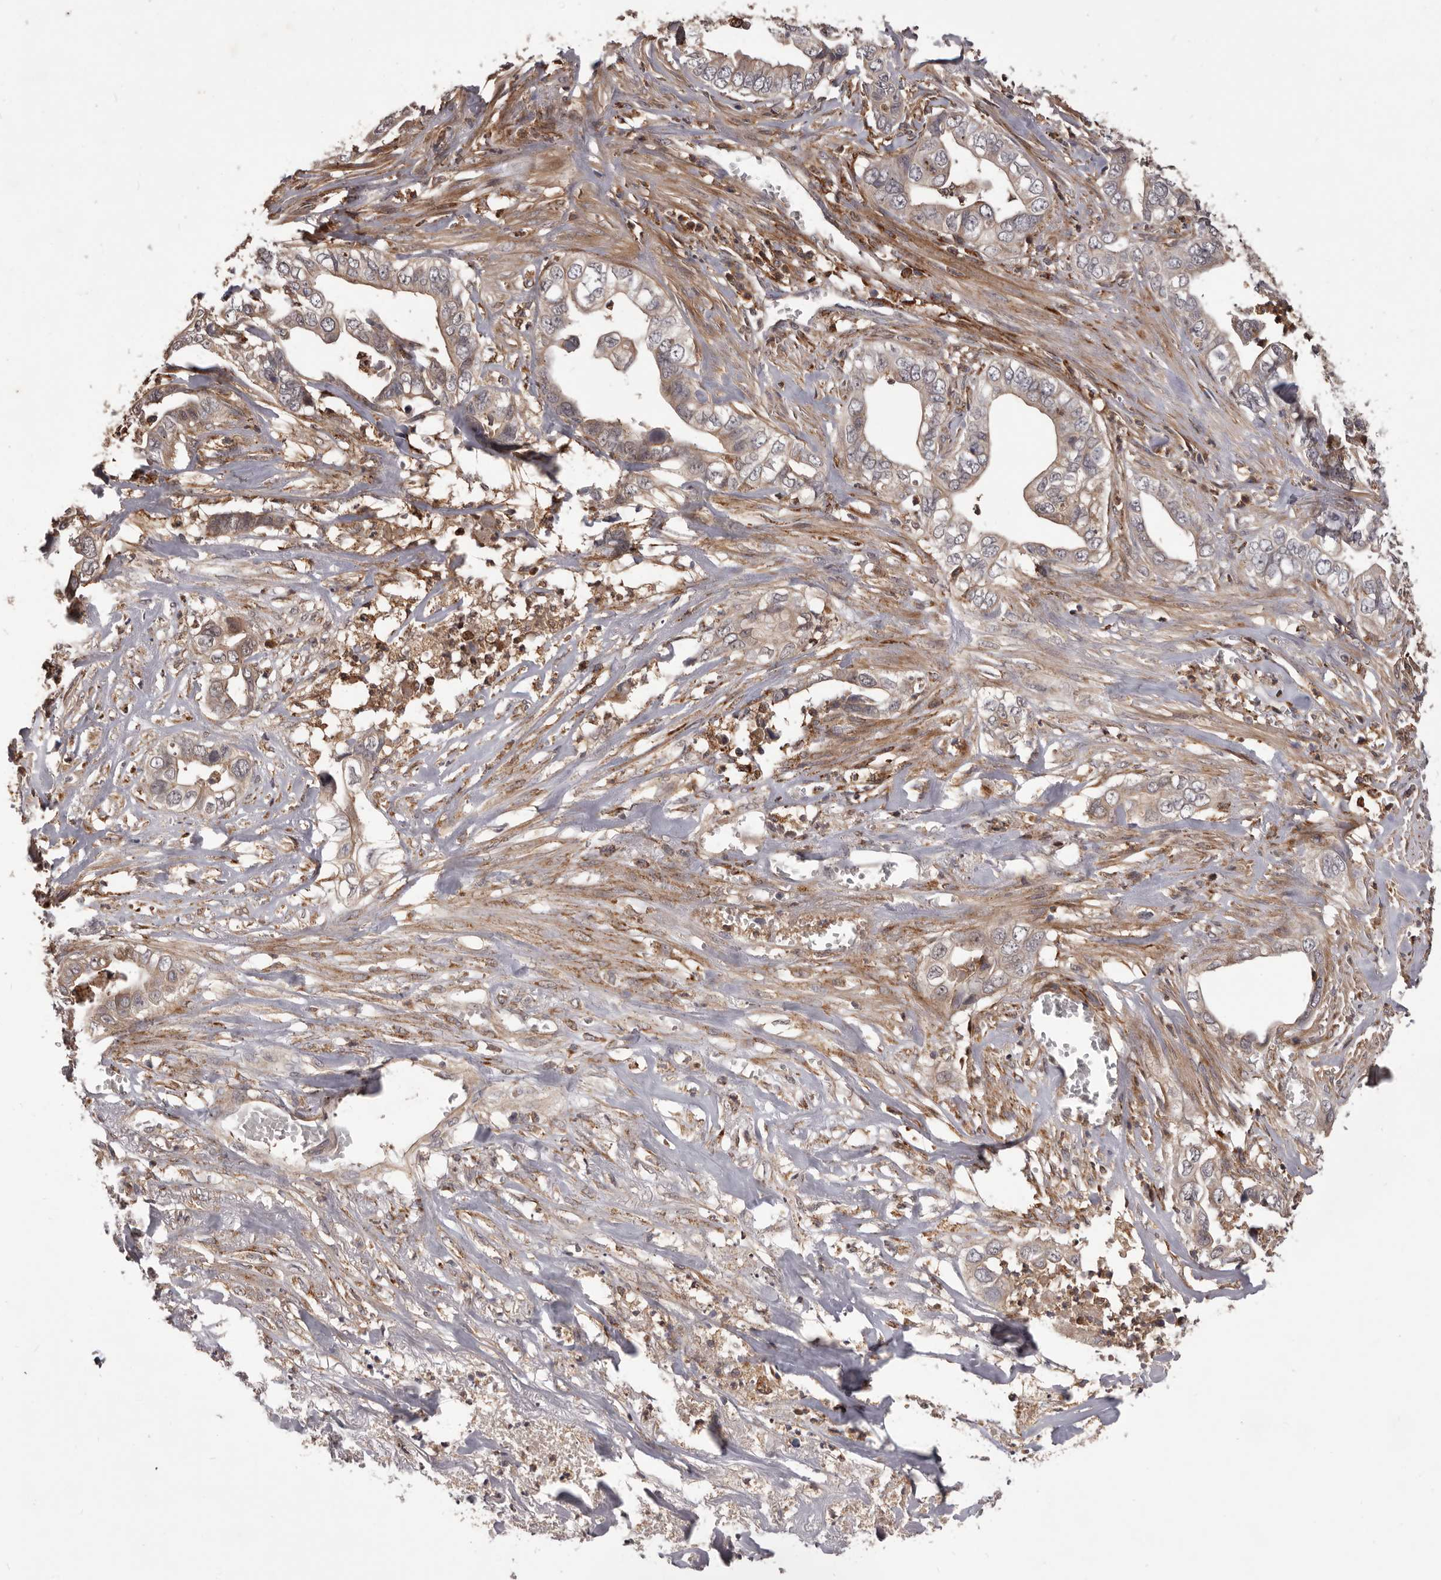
{"staining": {"intensity": "weak", "quantity": "<25%", "location": "cytoplasmic/membranous"}, "tissue": "liver cancer", "cell_type": "Tumor cells", "image_type": "cancer", "snomed": [{"axis": "morphology", "description": "Cholangiocarcinoma"}, {"axis": "topography", "description": "Liver"}], "caption": "An immunohistochemistry (IHC) micrograph of liver cancer (cholangiocarcinoma) is shown. There is no staining in tumor cells of liver cancer (cholangiocarcinoma).", "gene": "GLIPR2", "patient": {"sex": "female", "age": 79}}